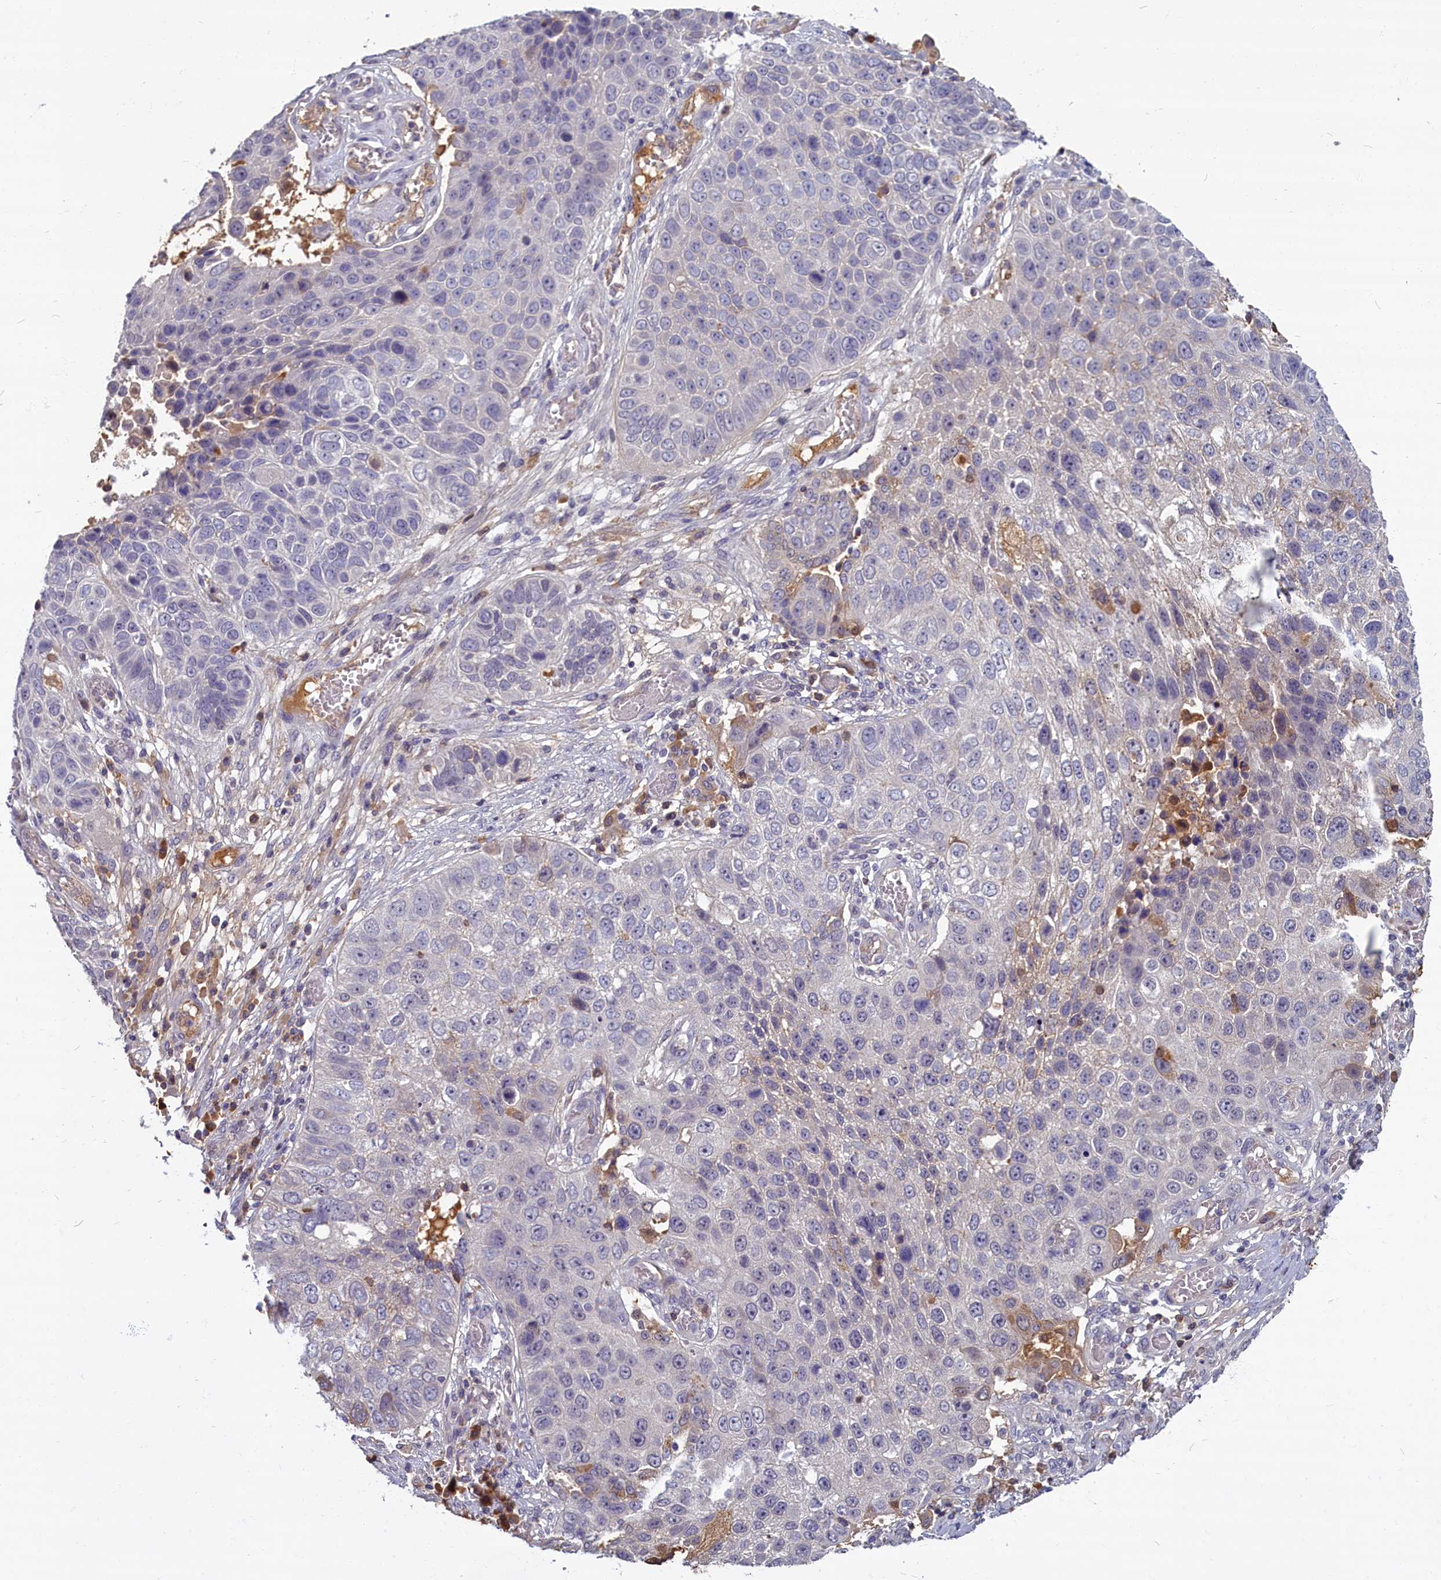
{"staining": {"intensity": "negative", "quantity": "none", "location": "none"}, "tissue": "lung cancer", "cell_type": "Tumor cells", "image_type": "cancer", "snomed": [{"axis": "morphology", "description": "Squamous cell carcinoma, NOS"}, {"axis": "topography", "description": "Lung"}], "caption": "Lung cancer (squamous cell carcinoma) stained for a protein using IHC shows no expression tumor cells.", "gene": "SV2C", "patient": {"sex": "male", "age": 61}}